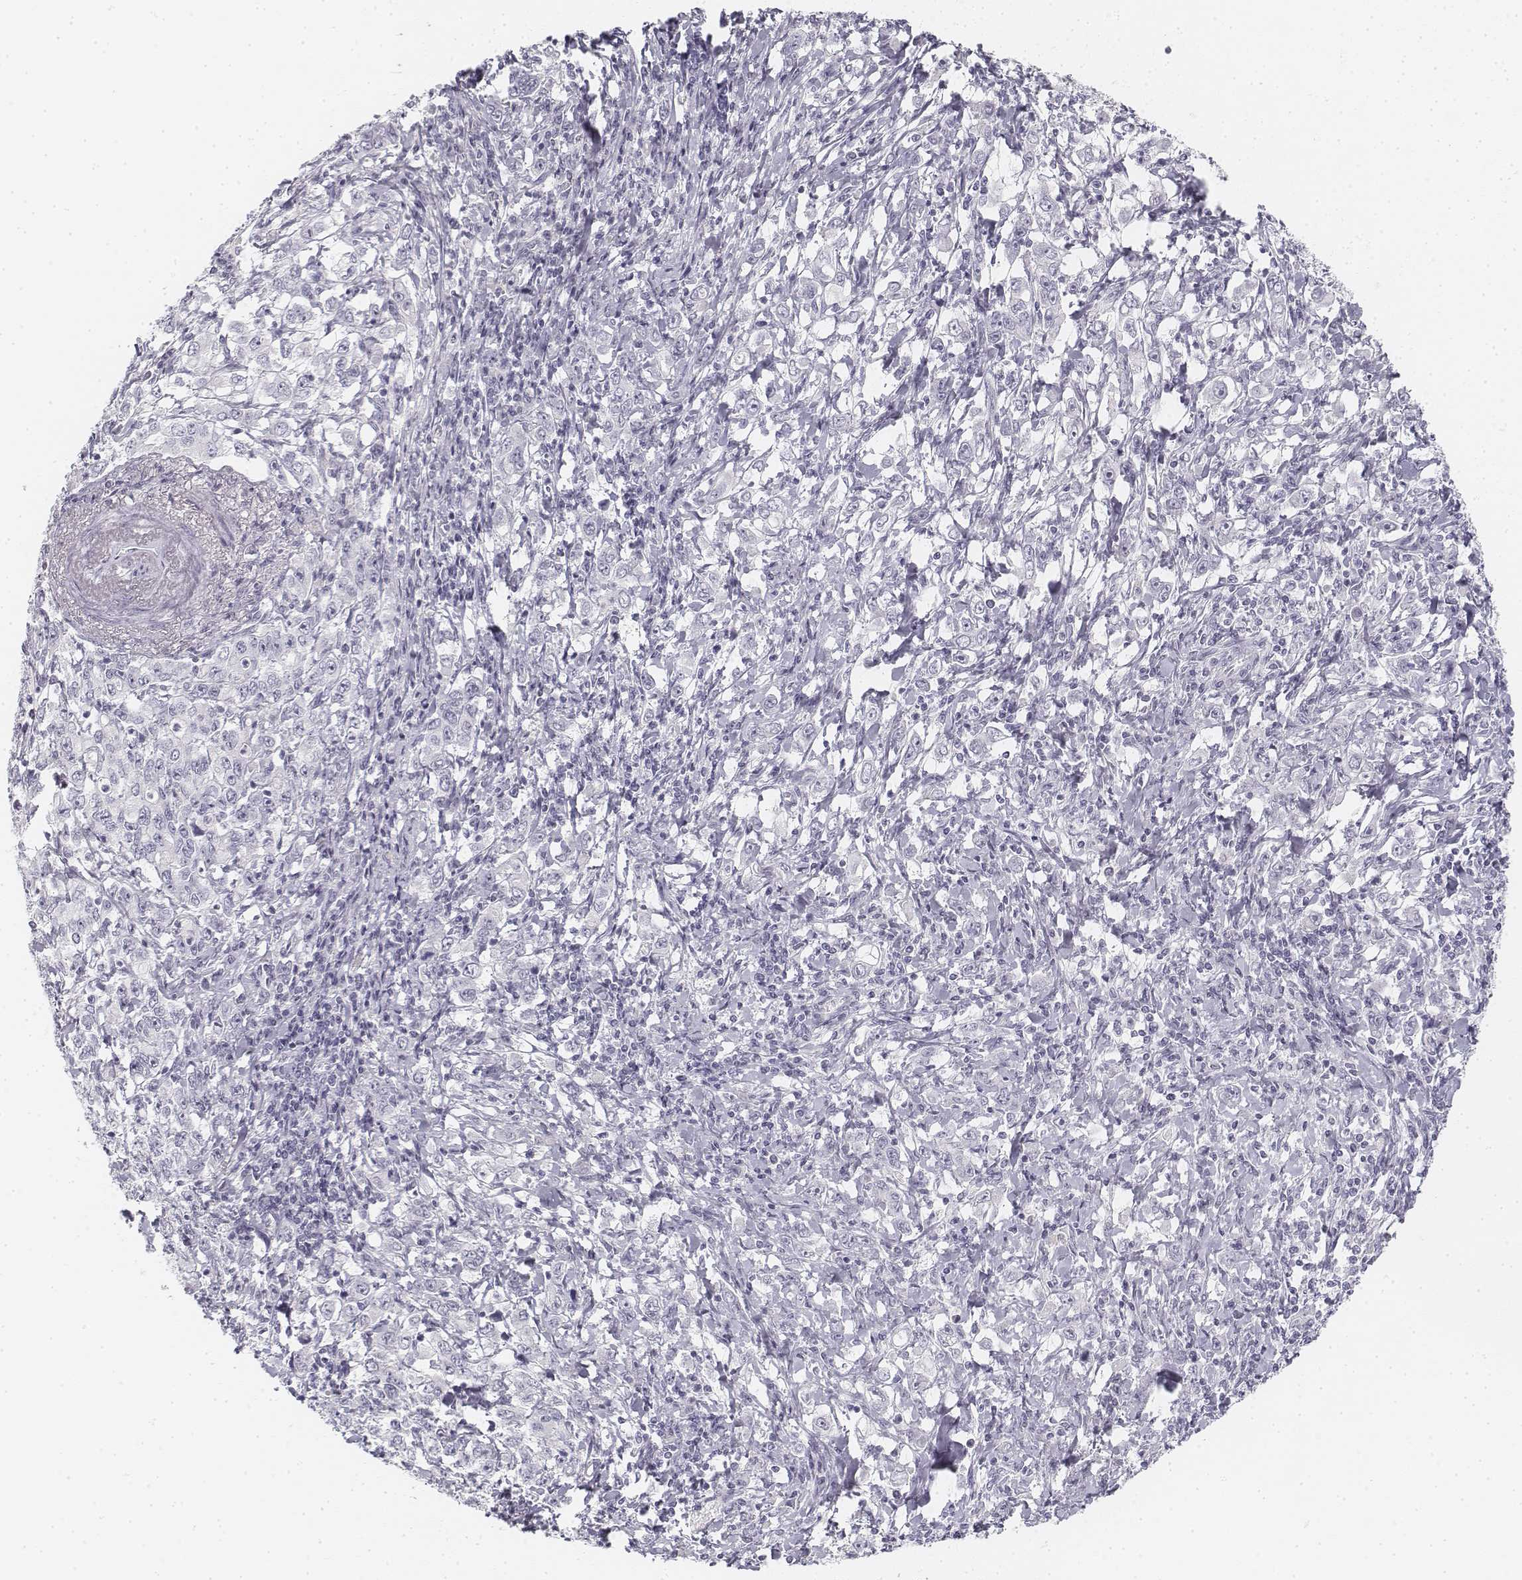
{"staining": {"intensity": "negative", "quantity": "none", "location": "none"}, "tissue": "stomach cancer", "cell_type": "Tumor cells", "image_type": "cancer", "snomed": [{"axis": "morphology", "description": "Adenocarcinoma, NOS"}, {"axis": "topography", "description": "Stomach, lower"}], "caption": "Tumor cells are negative for protein expression in human stomach cancer (adenocarcinoma).", "gene": "KRT25", "patient": {"sex": "female", "age": 72}}